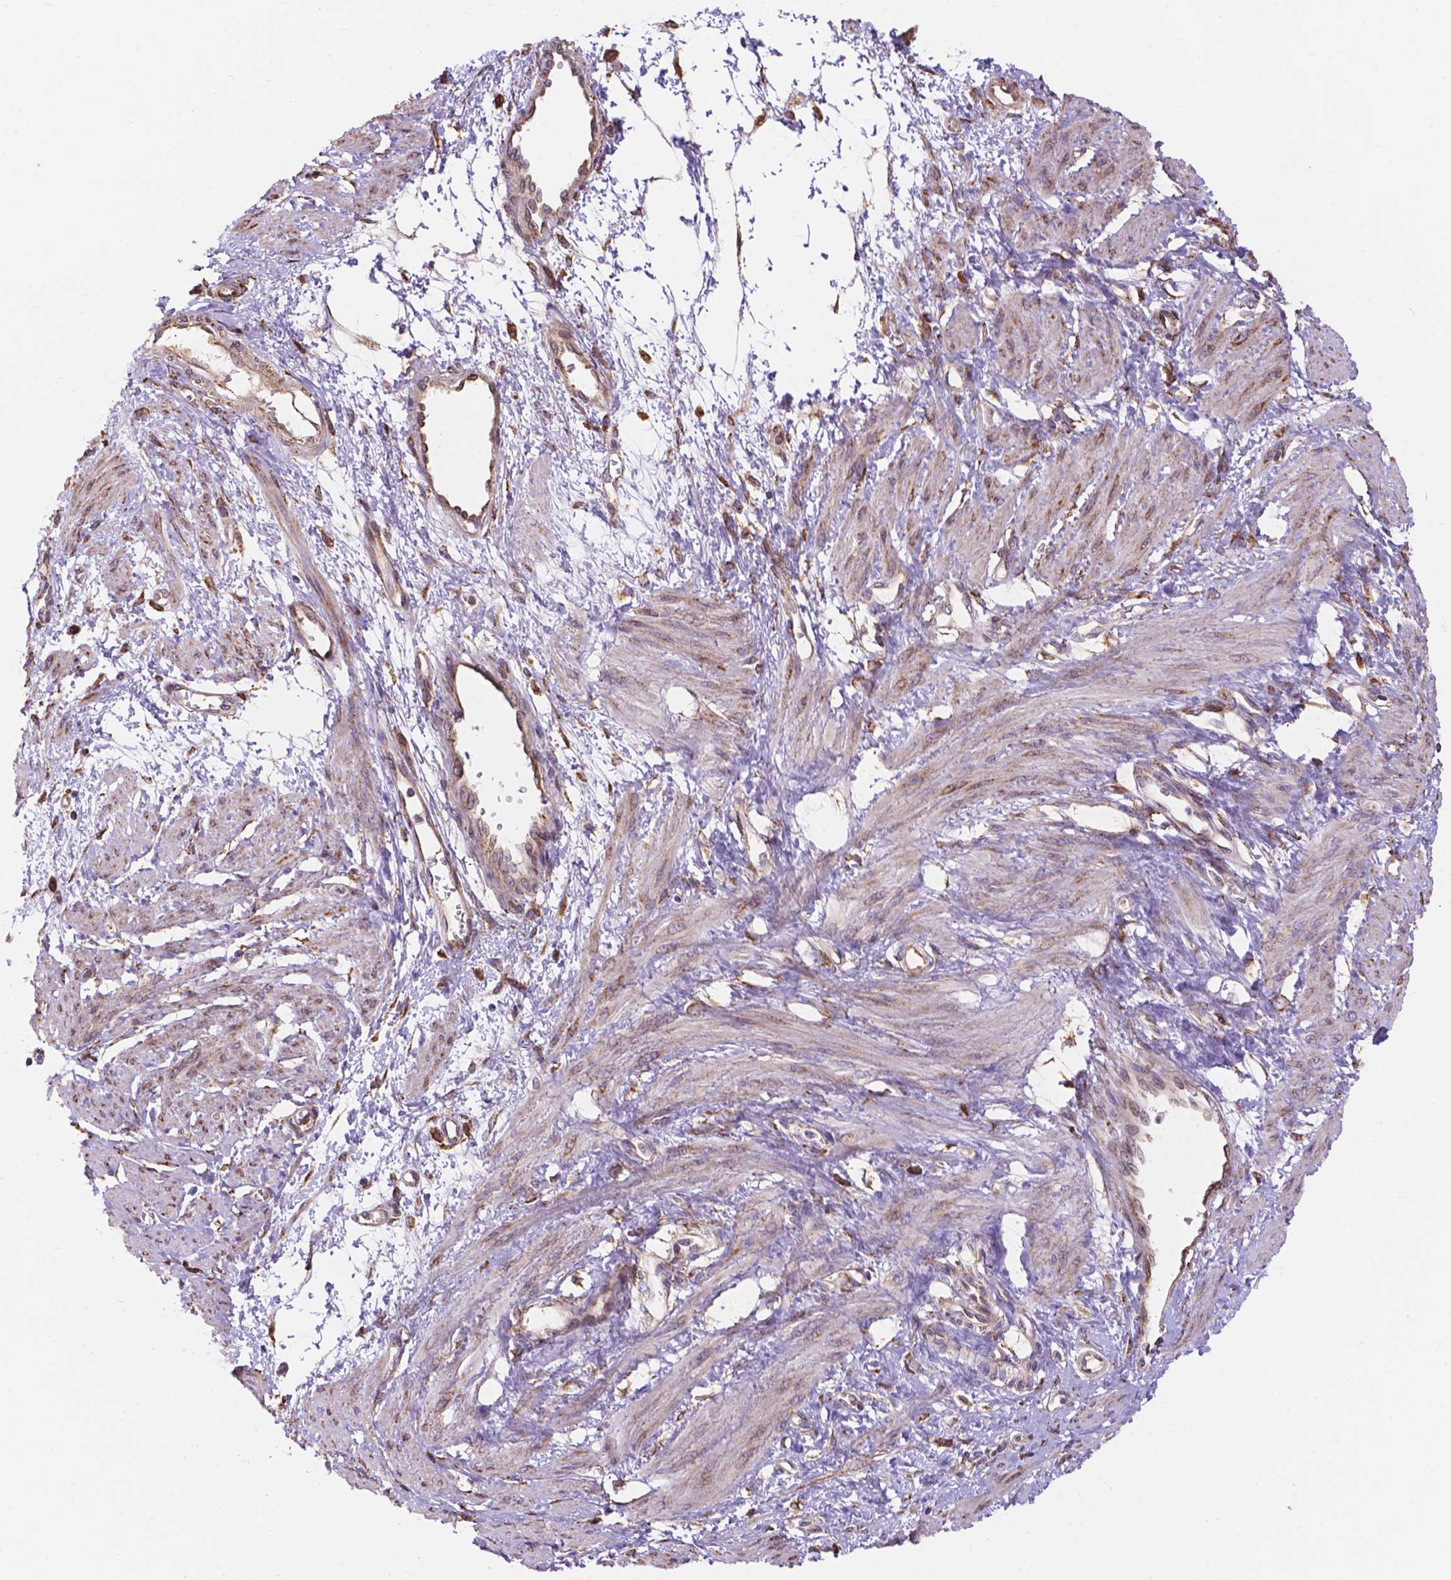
{"staining": {"intensity": "weak", "quantity": "<25%", "location": "cytoplasmic/membranous"}, "tissue": "smooth muscle", "cell_type": "Smooth muscle cells", "image_type": "normal", "snomed": [{"axis": "morphology", "description": "Normal tissue, NOS"}, {"axis": "topography", "description": "Smooth muscle"}, {"axis": "topography", "description": "Uterus"}], "caption": "Immunohistochemistry (IHC) of normal human smooth muscle reveals no staining in smooth muscle cells. Brightfield microscopy of immunohistochemistry (IHC) stained with DAB (3,3'-diaminobenzidine) (brown) and hematoxylin (blue), captured at high magnification.", "gene": "IPO11", "patient": {"sex": "female", "age": 39}}